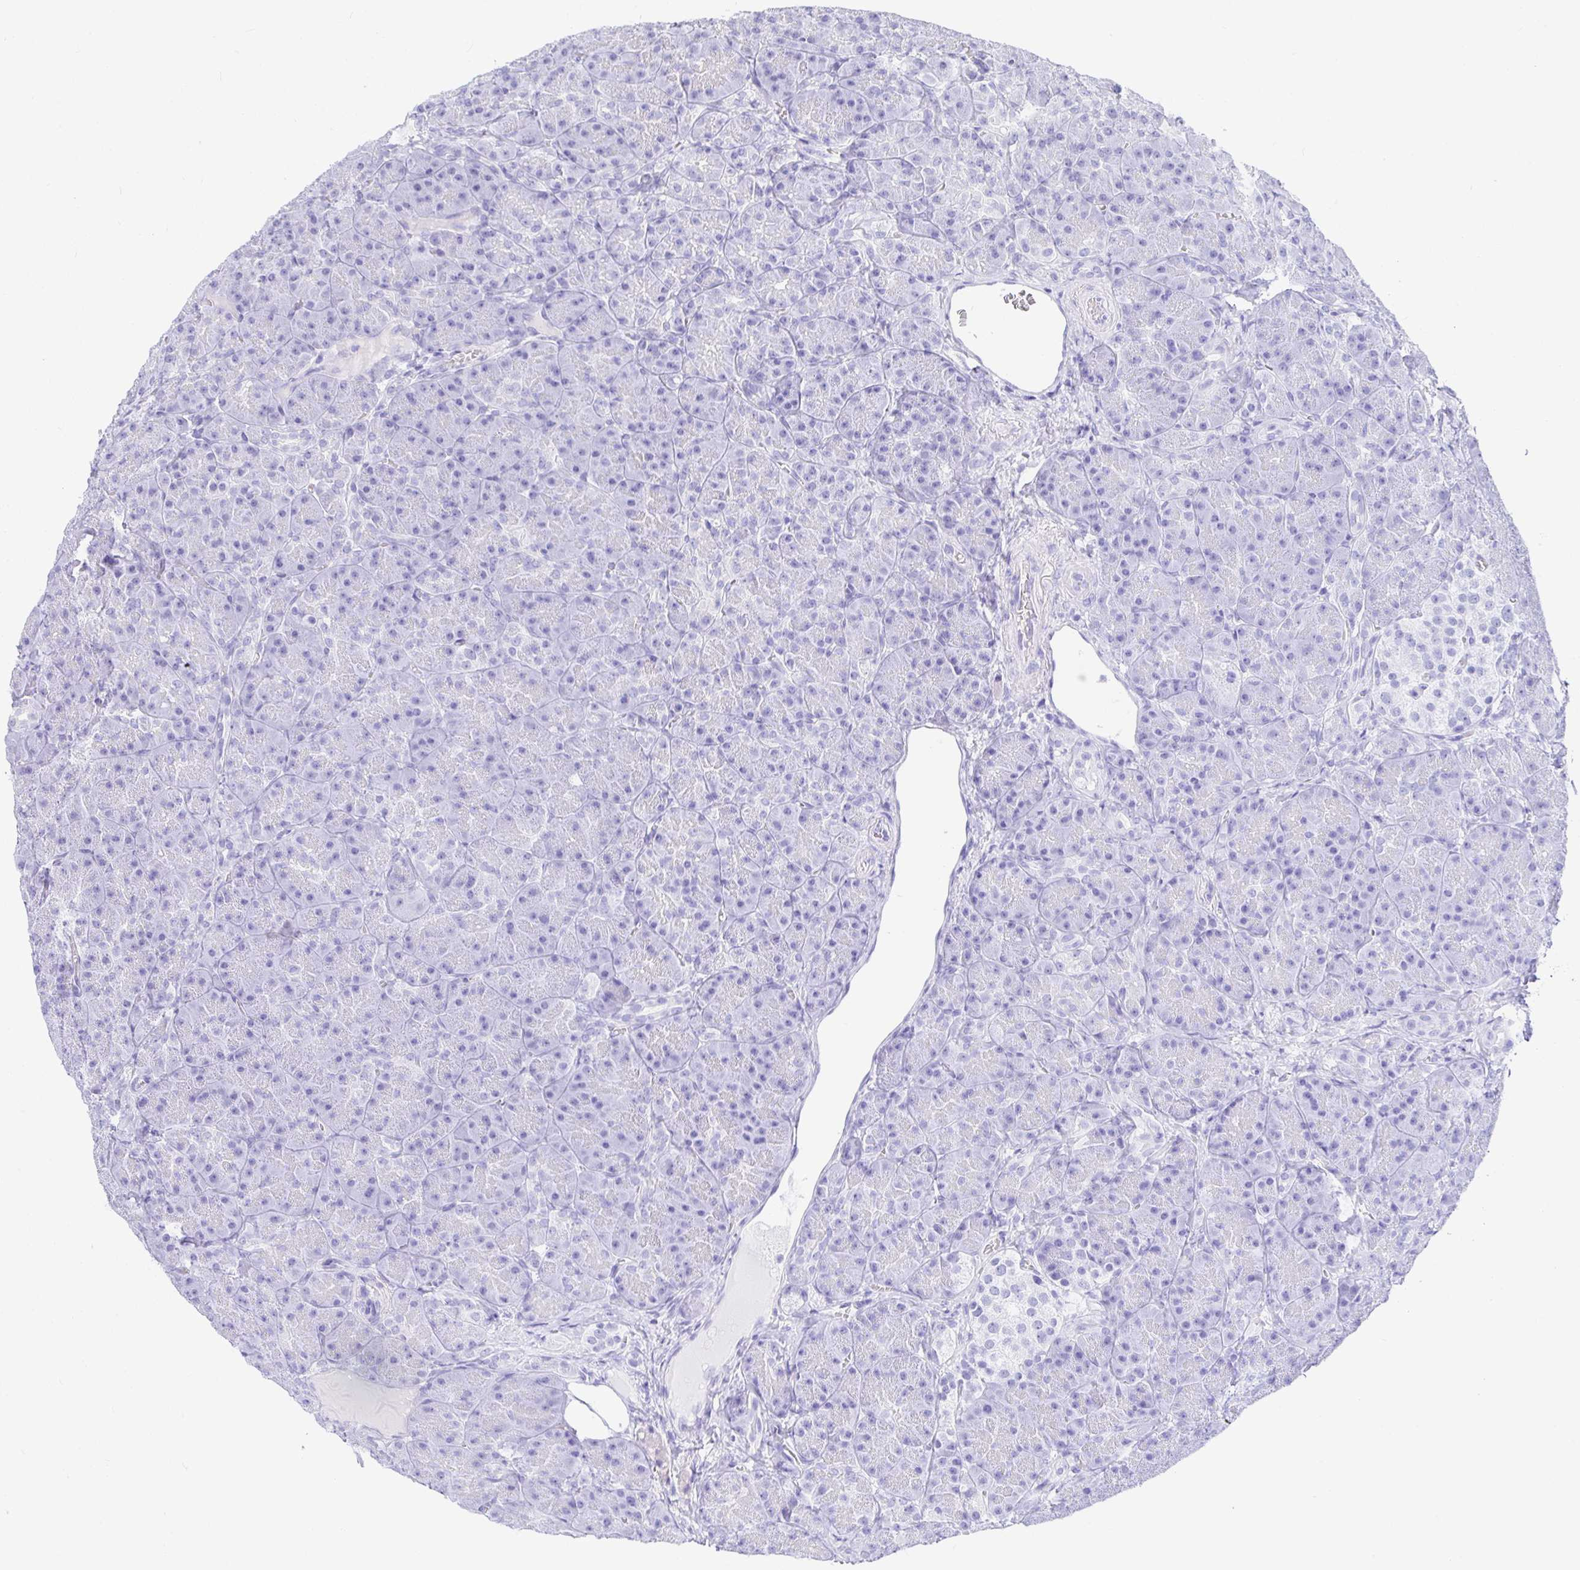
{"staining": {"intensity": "negative", "quantity": "none", "location": "none"}, "tissue": "pancreas", "cell_type": "Exocrine glandular cells", "image_type": "normal", "snomed": [{"axis": "morphology", "description": "Normal tissue, NOS"}, {"axis": "topography", "description": "Pancreas"}], "caption": "This is an immunohistochemistry (IHC) photomicrograph of normal human pancreas. There is no positivity in exocrine glandular cells.", "gene": "EZHIP", "patient": {"sex": "male", "age": 57}}